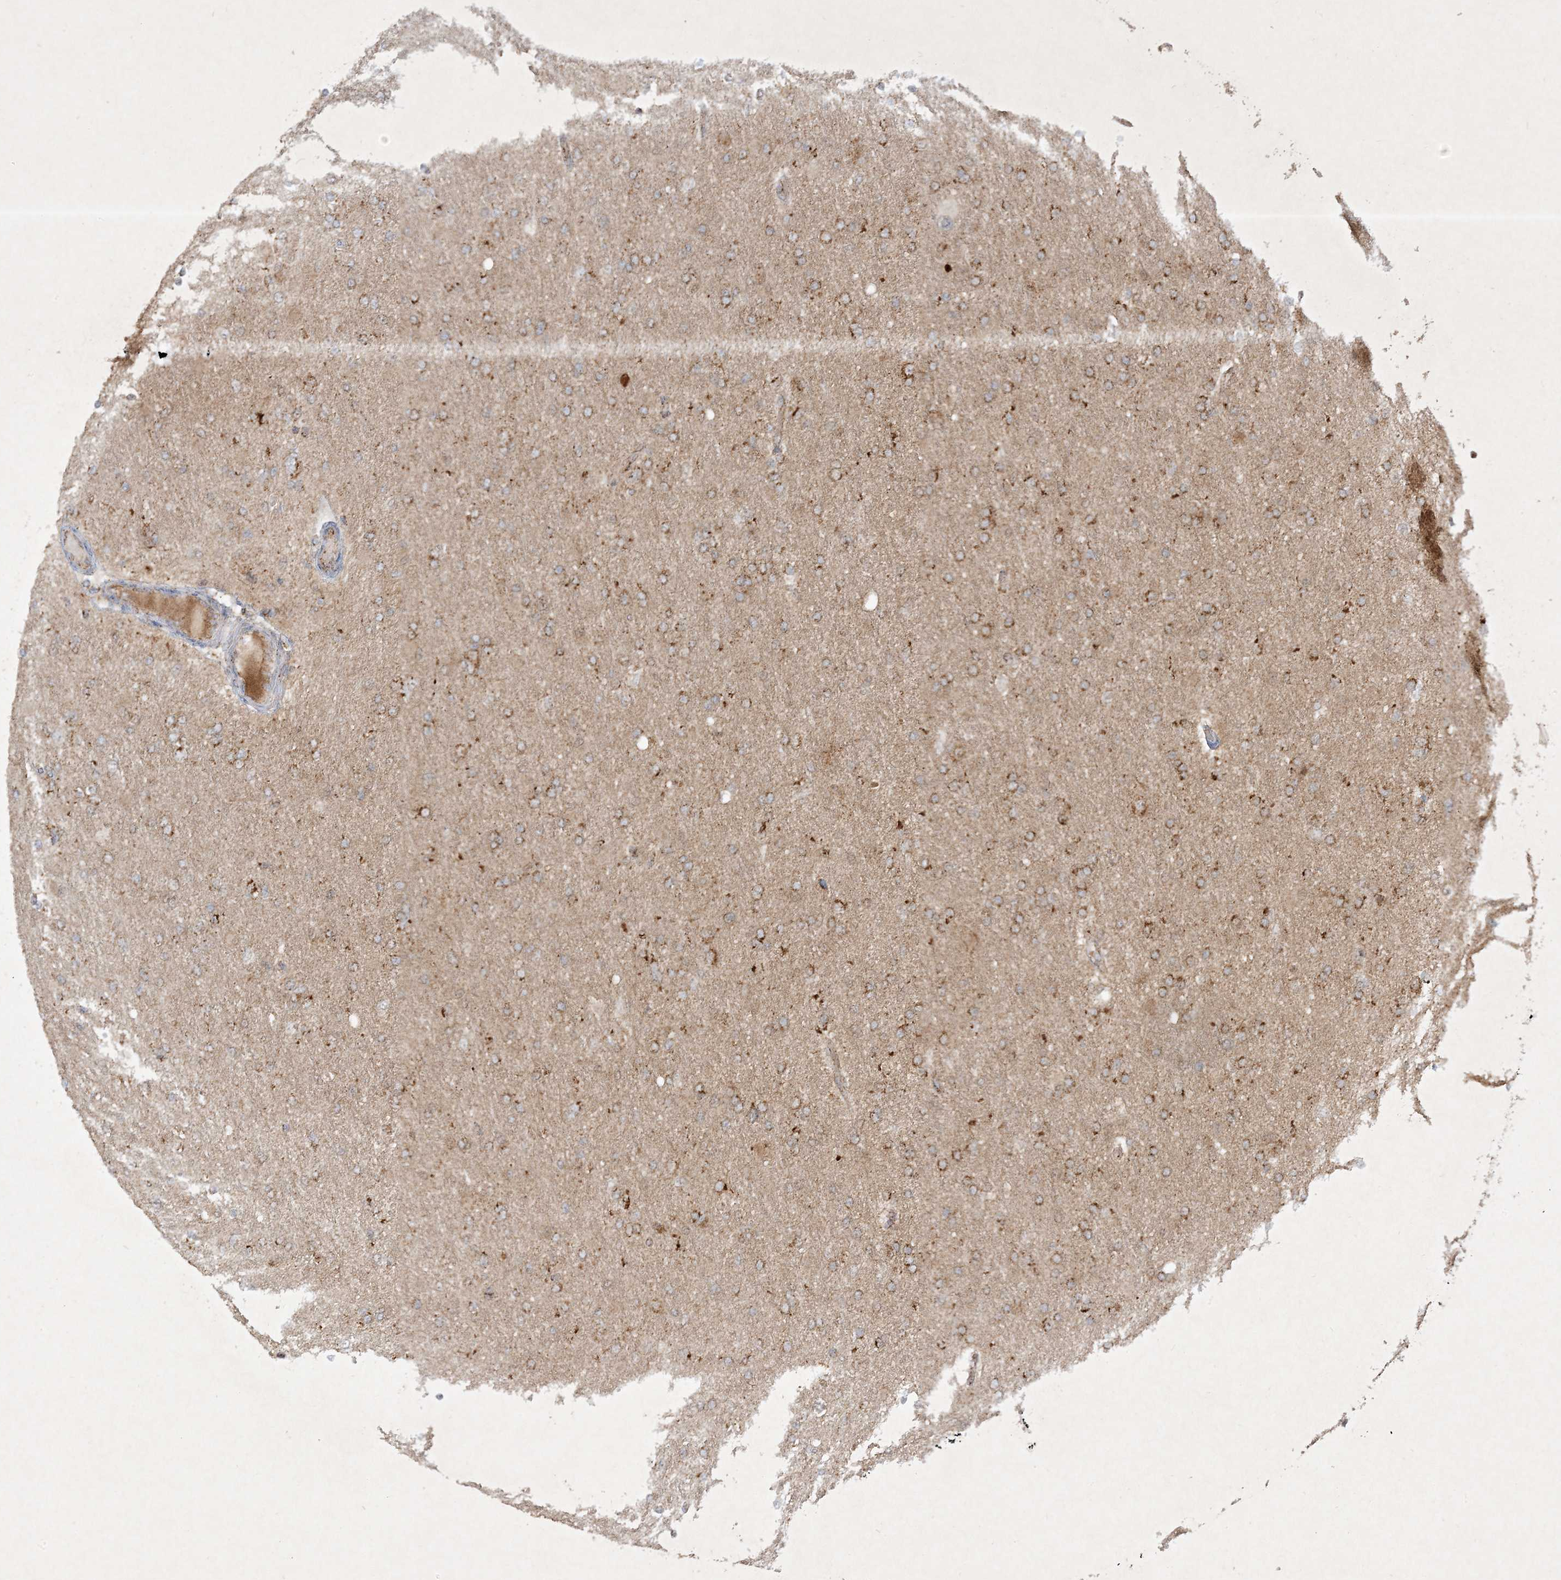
{"staining": {"intensity": "moderate", "quantity": ">75%", "location": "cytoplasmic/membranous"}, "tissue": "glioma", "cell_type": "Tumor cells", "image_type": "cancer", "snomed": [{"axis": "morphology", "description": "Glioma, malignant, High grade"}, {"axis": "topography", "description": "Cerebral cortex"}], "caption": "Immunohistochemistry (IHC) (DAB (3,3'-diaminobenzidine)) staining of high-grade glioma (malignant) exhibits moderate cytoplasmic/membranous protein expression in approximately >75% of tumor cells.", "gene": "NDUFAF3", "patient": {"sex": "female", "age": 36}}